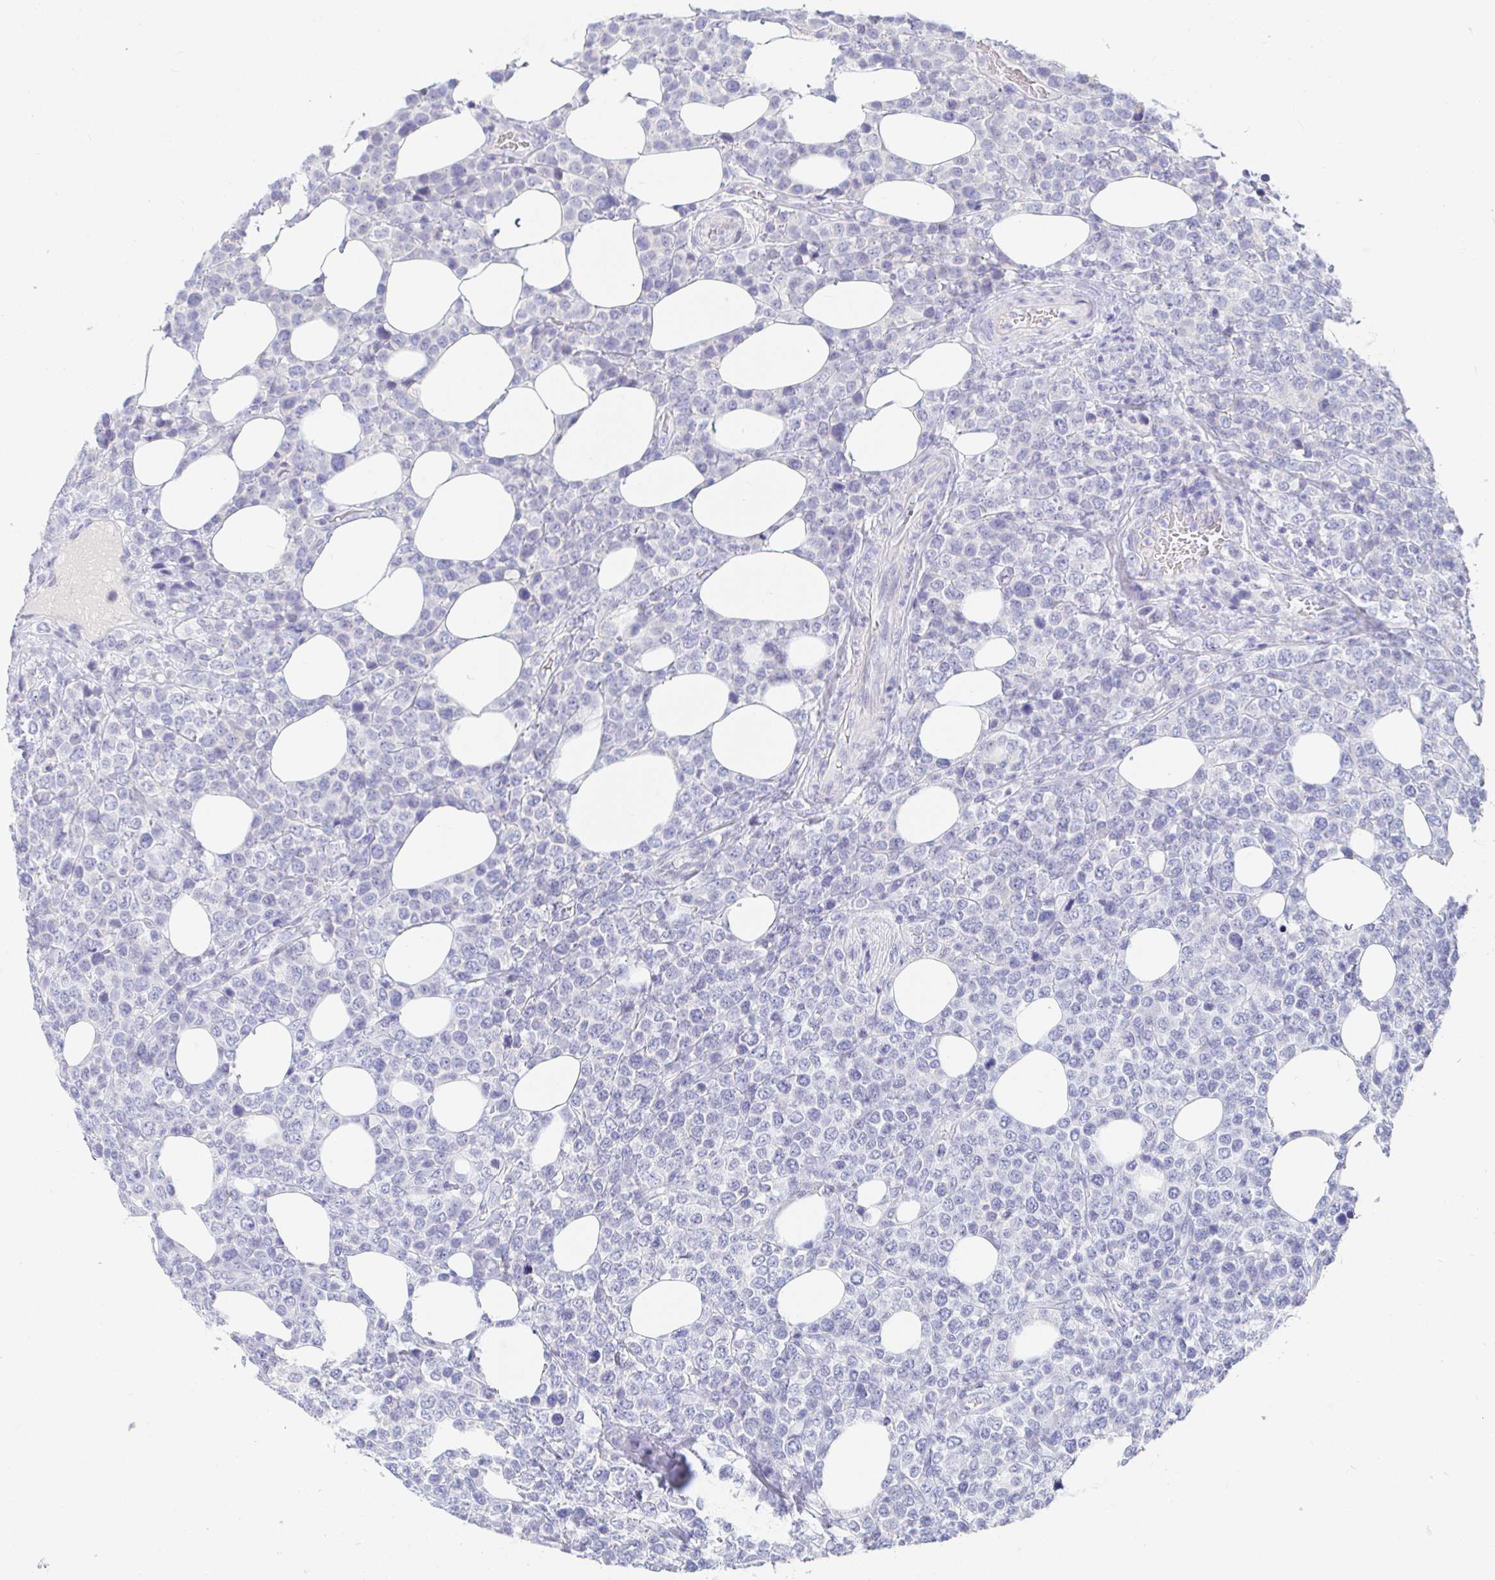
{"staining": {"intensity": "negative", "quantity": "none", "location": "none"}, "tissue": "lymphoma", "cell_type": "Tumor cells", "image_type": "cancer", "snomed": [{"axis": "morphology", "description": "Malignant lymphoma, non-Hodgkin's type, High grade"}, {"axis": "topography", "description": "Soft tissue"}], "caption": "DAB (3,3'-diaminobenzidine) immunohistochemical staining of human high-grade malignant lymphoma, non-Hodgkin's type exhibits no significant positivity in tumor cells.", "gene": "PDE6B", "patient": {"sex": "female", "age": 56}}